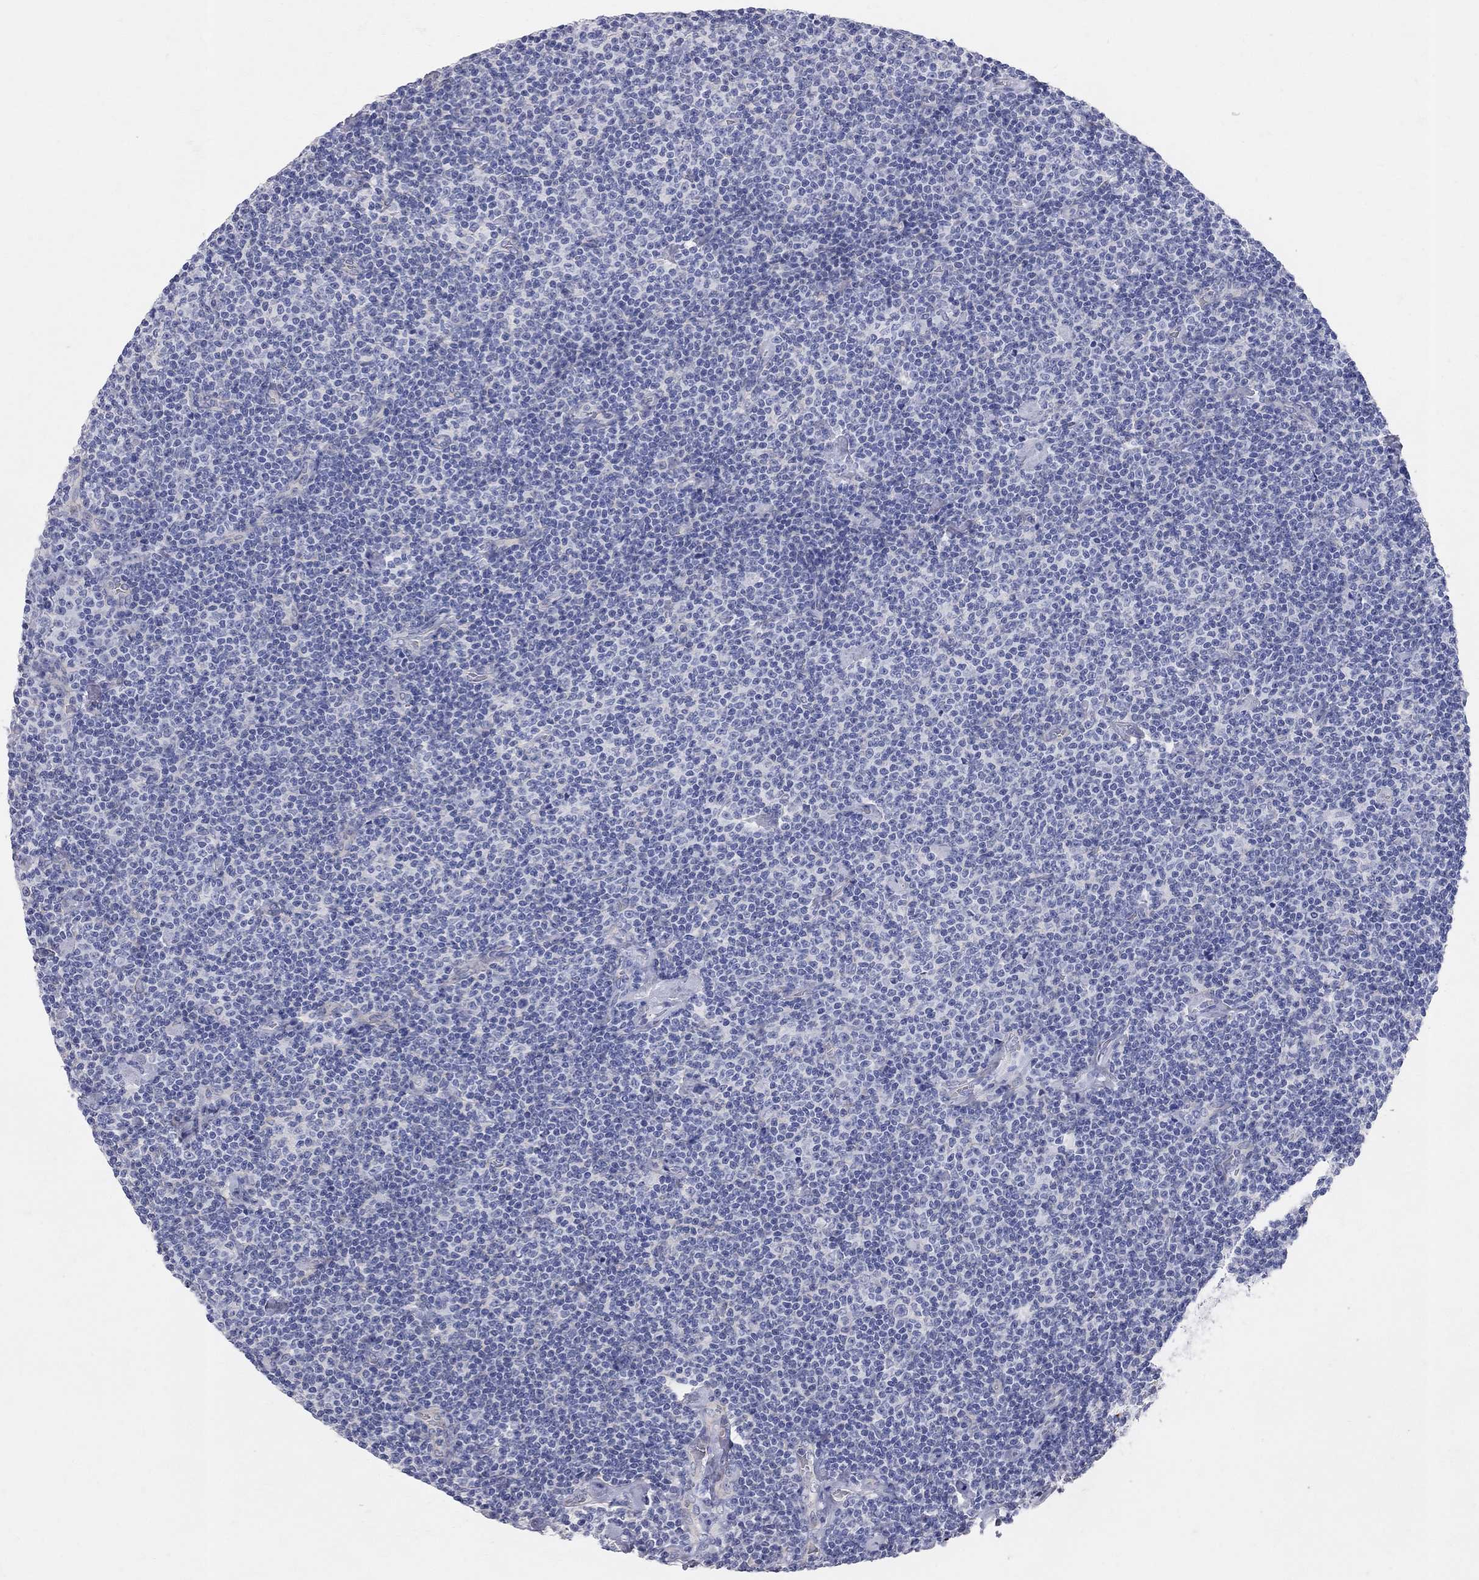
{"staining": {"intensity": "negative", "quantity": "none", "location": "none"}, "tissue": "lymphoma", "cell_type": "Tumor cells", "image_type": "cancer", "snomed": [{"axis": "morphology", "description": "Malignant lymphoma, non-Hodgkin's type, Low grade"}, {"axis": "topography", "description": "Lymph node"}], "caption": "DAB (3,3'-diaminobenzidine) immunohistochemical staining of human low-grade malignant lymphoma, non-Hodgkin's type exhibits no significant positivity in tumor cells. (DAB immunohistochemistry (IHC), high magnification).", "gene": "AOX1", "patient": {"sex": "male", "age": 81}}